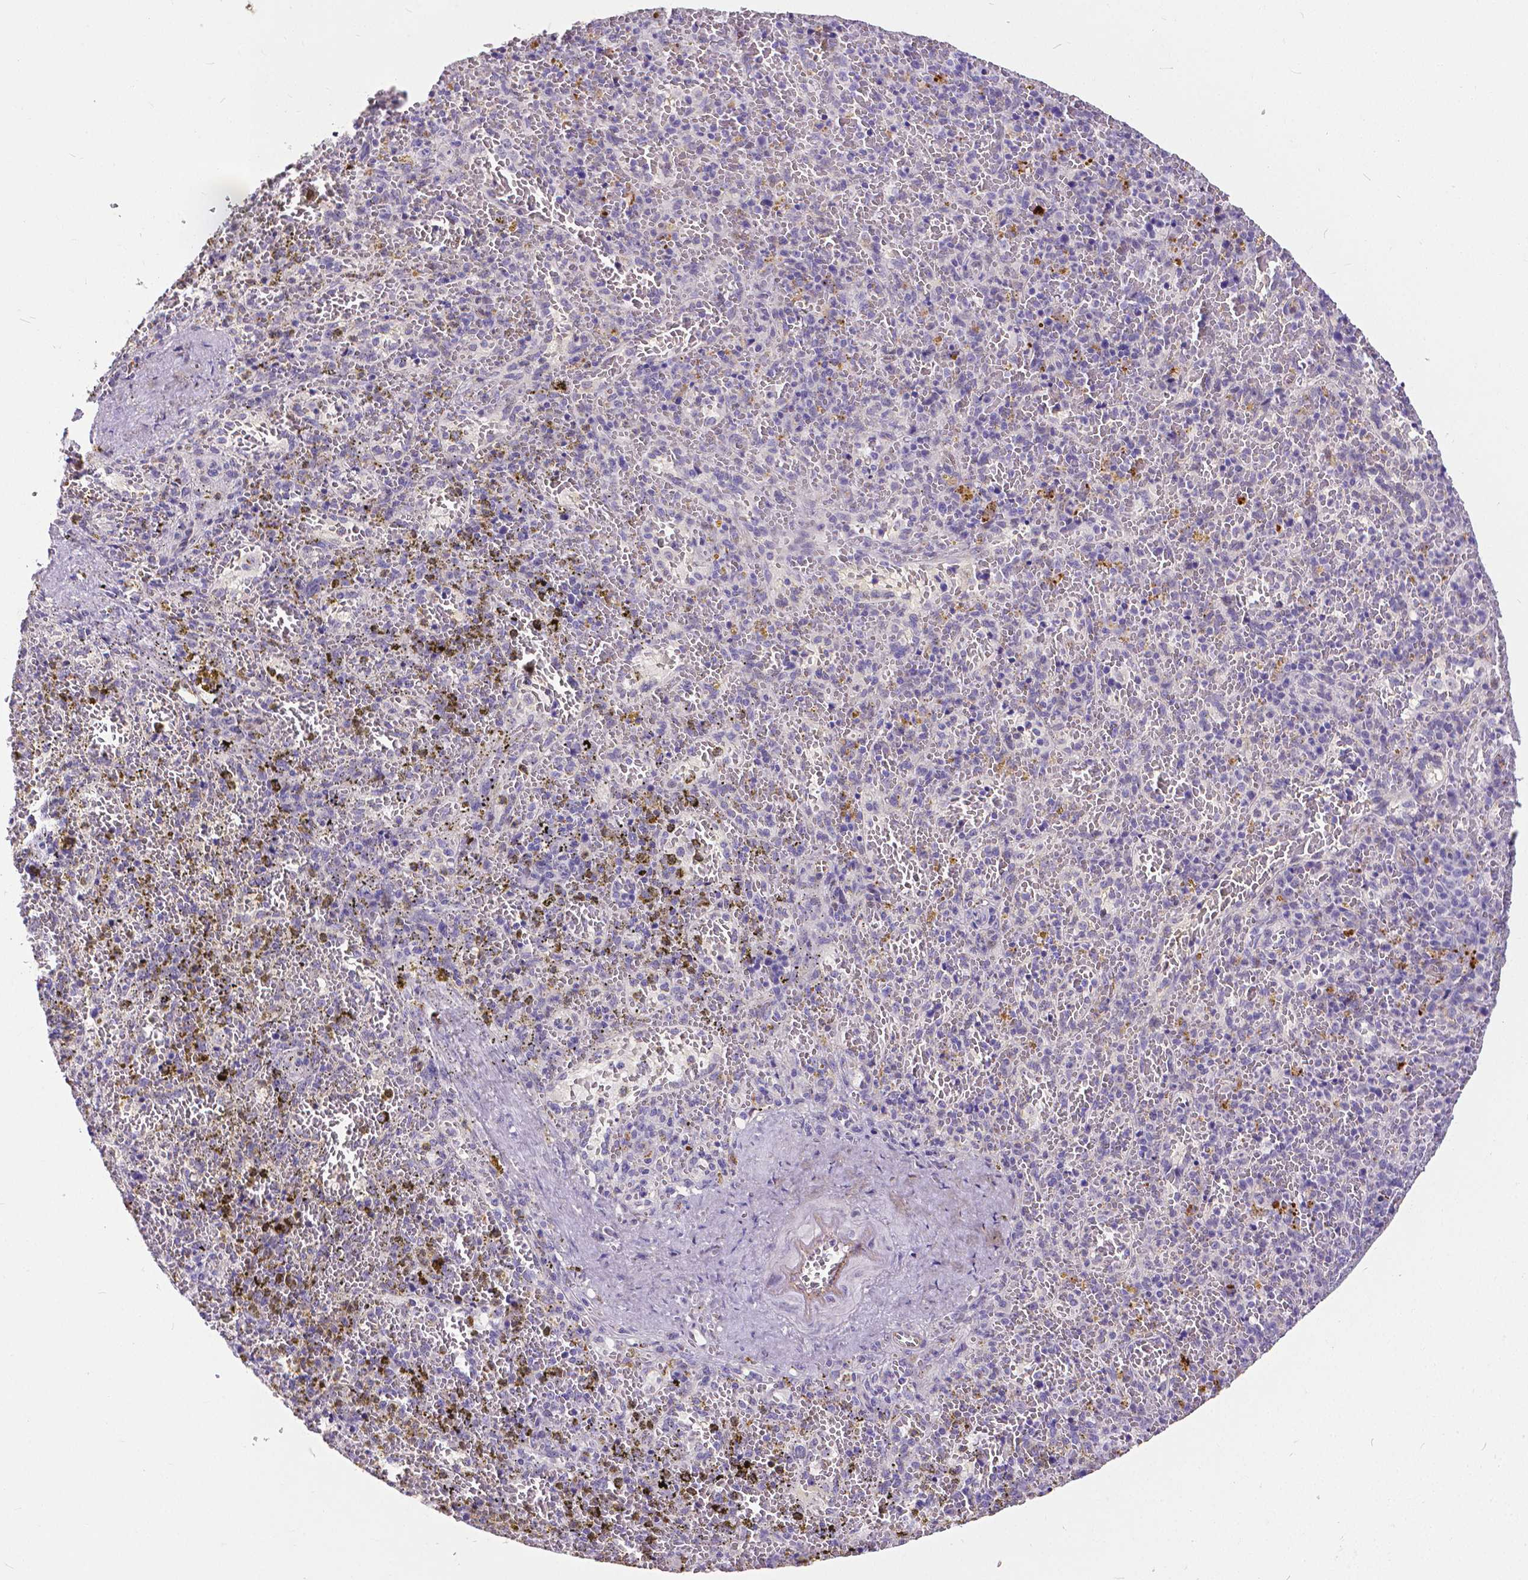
{"staining": {"intensity": "negative", "quantity": "none", "location": "none"}, "tissue": "spleen", "cell_type": "Cells in red pulp", "image_type": "normal", "snomed": [{"axis": "morphology", "description": "Normal tissue, NOS"}, {"axis": "topography", "description": "Spleen"}], "caption": "There is no significant expression in cells in red pulp of spleen.", "gene": "OCLN", "patient": {"sex": "female", "age": 50}}